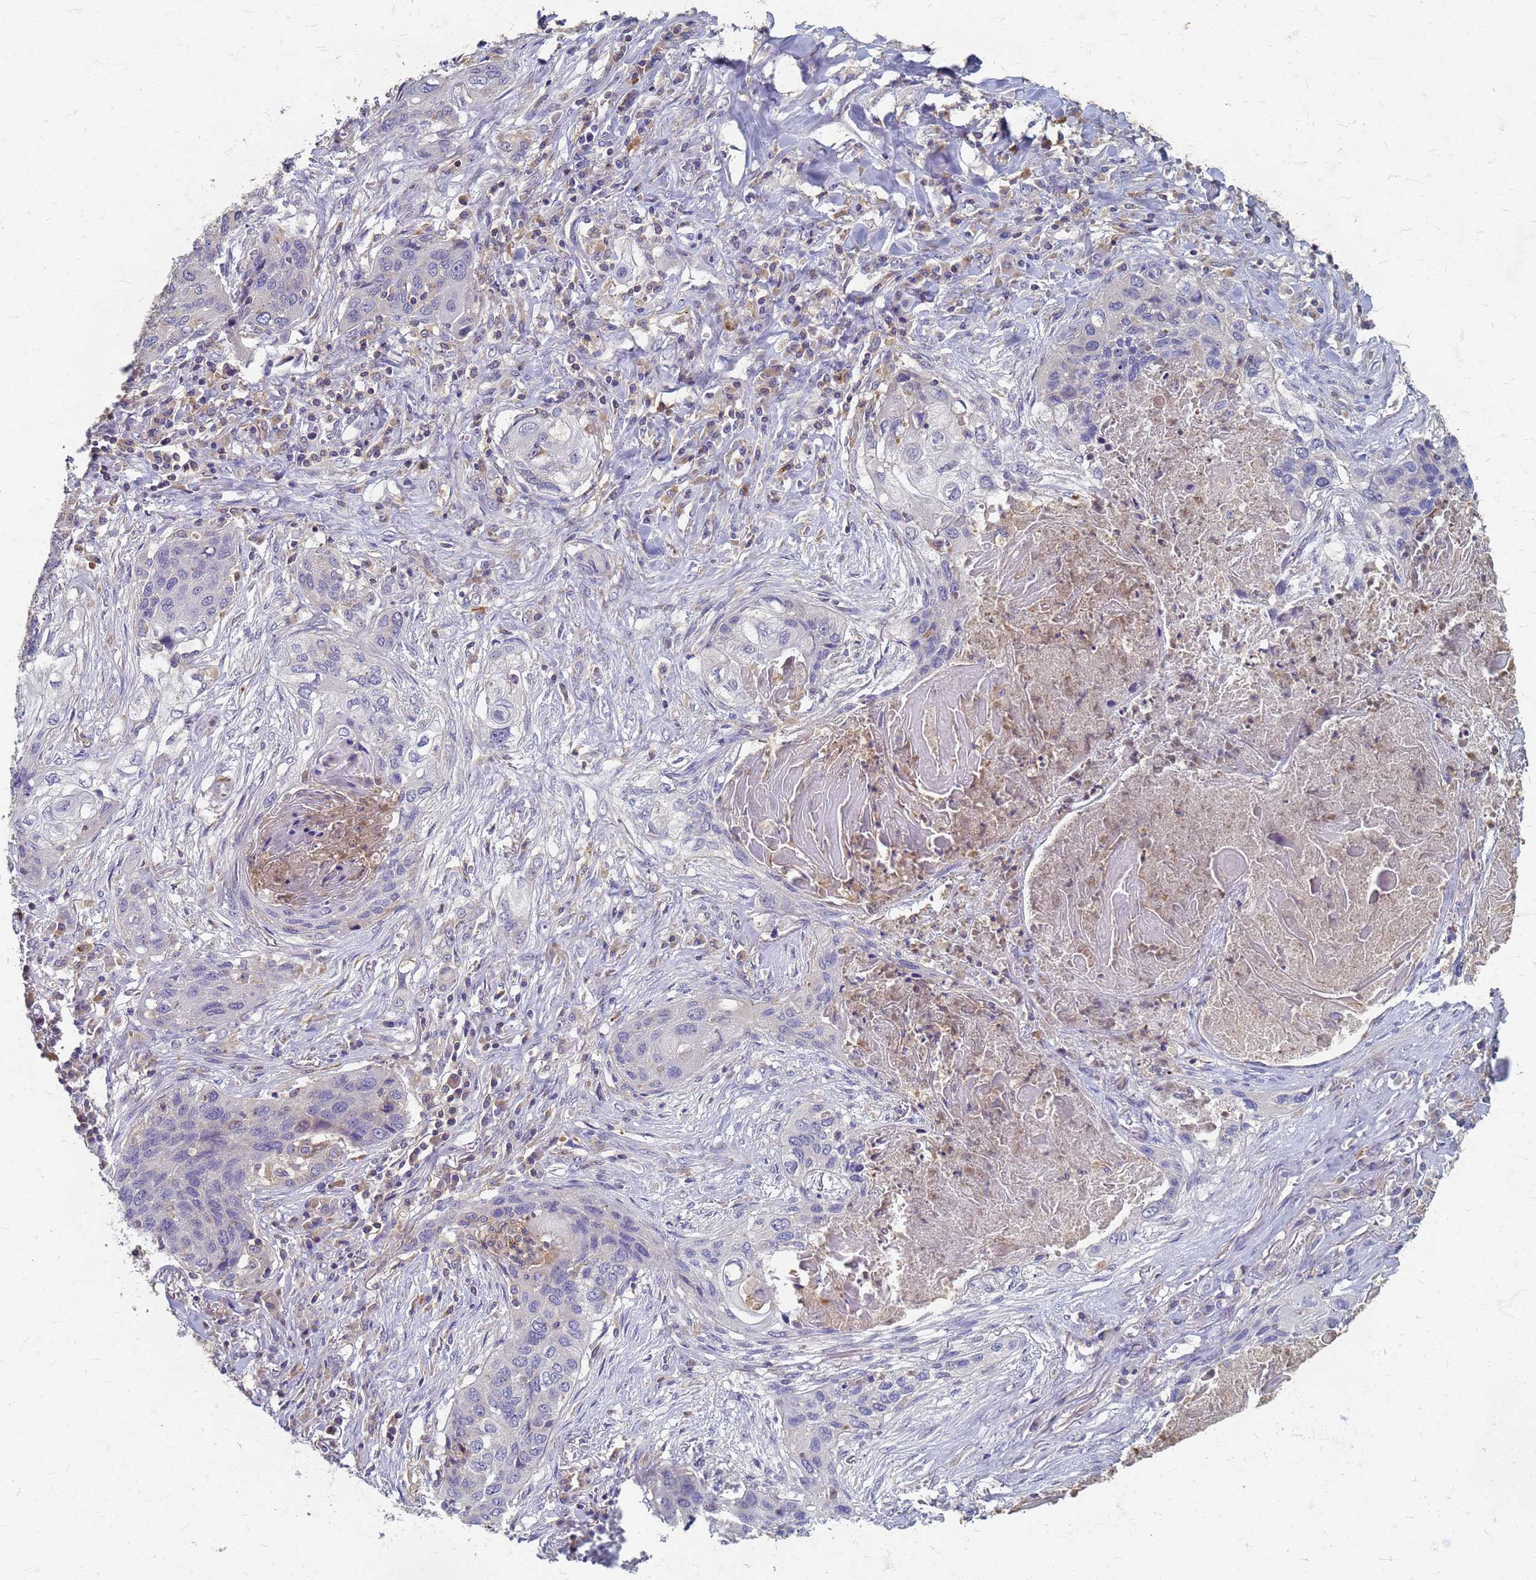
{"staining": {"intensity": "negative", "quantity": "none", "location": "none"}, "tissue": "lung cancer", "cell_type": "Tumor cells", "image_type": "cancer", "snomed": [{"axis": "morphology", "description": "Squamous cell carcinoma, NOS"}, {"axis": "topography", "description": "Lung"}], "caption": "This photomicrograph is of lung squamous cell carcinoma stained with immunohistochemistry to label a protein in brown with the nuclei are counter-stained blue. There is no positivity in tumor cells.", "gene": "KRCC1", "patient": {"sex": "female", "age": 63}}